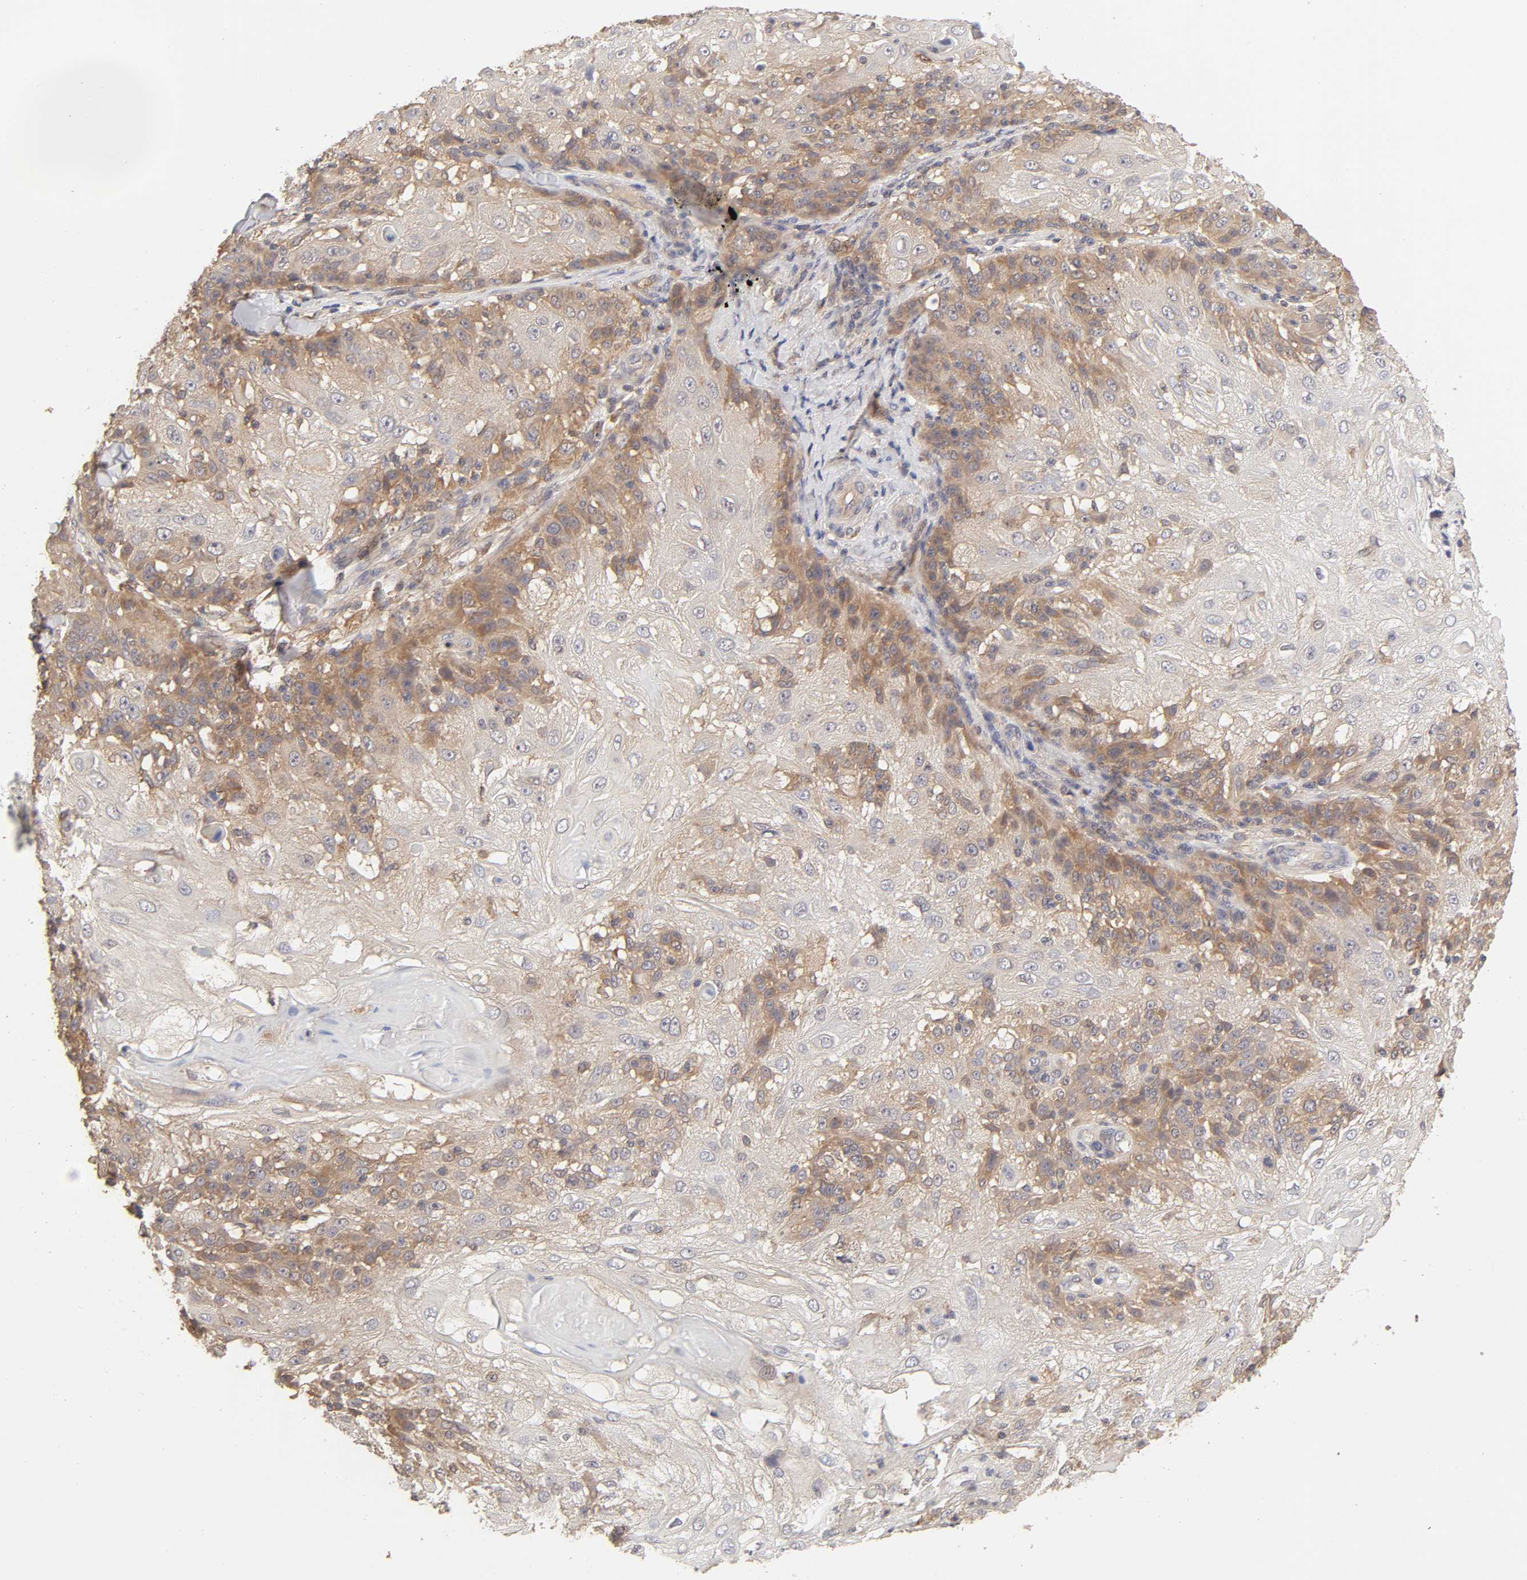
{"staining": {"intensity": "moderate", "quantity": "<25%", "location": "cytoplasmic/membranous"}, "tissue": "skin cancer", "cell_type": "Tumor cells", "image_type": "cancer", "snomed": [{"axis": "morphology", "description": "Normal tissue, NOS"}, {"axis": "morphology", "description": "Squamous cell carcinoma, NOS"}, {"axis": "topography", "description": "Skin"}], "caption": "A photomicrograph of human skin cancer stained for a protein demonstrates moderate cytoplasmic/membranous brown staining in tumor cells. (DAB (3,3'-diaminobenzidine) IHC with brightfield microscopy, high magnification).", "gene": "AP1G2", "patient": {"sex": "female", "age": 83}}